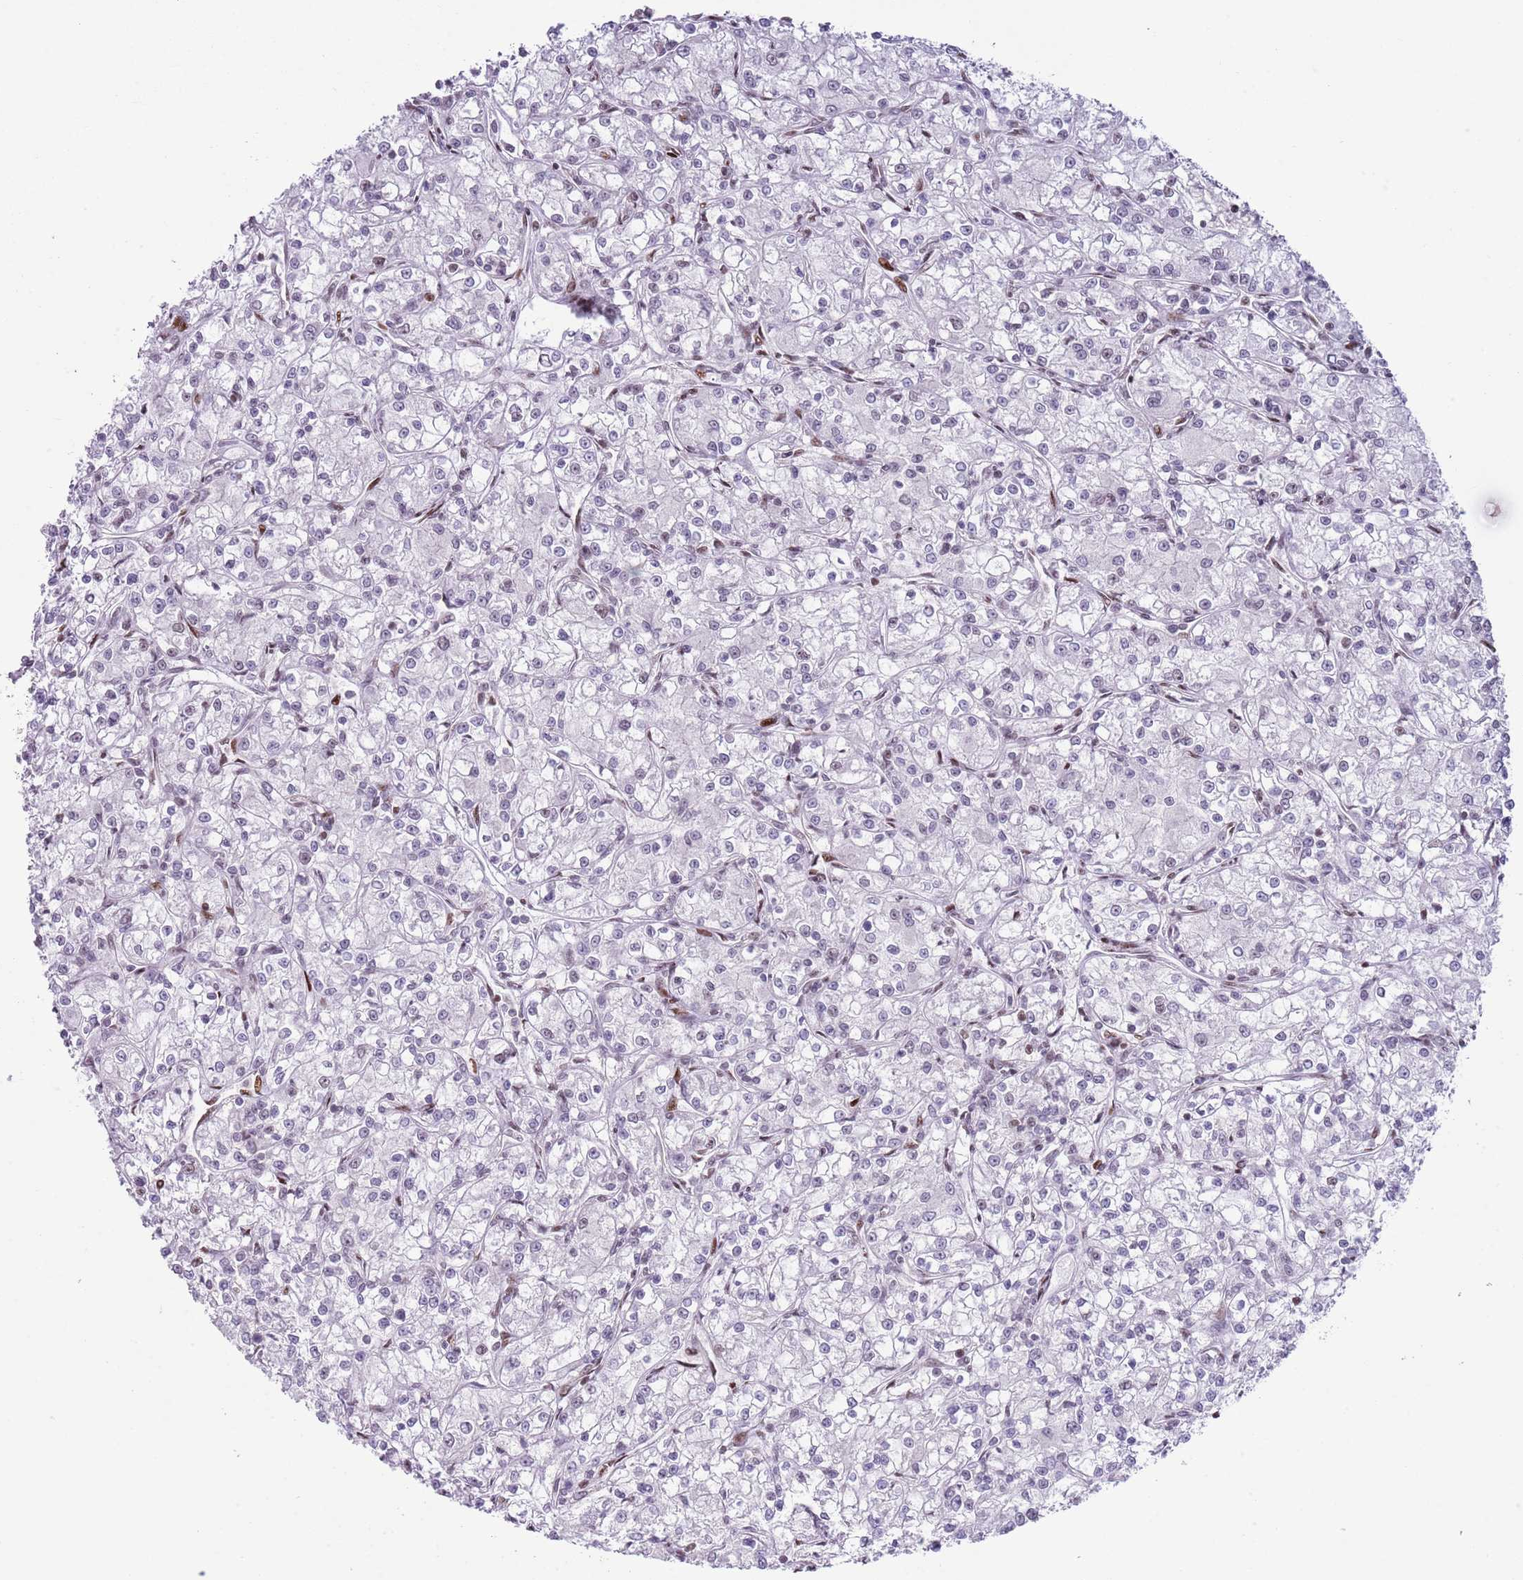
{"staining": {"intensity": "negative", "quantity": "none", "location": "none"}, "tissue": "renal cancer", "cell_type": "Tumor cells", "image_type": "cancer", "snomed": [{"axis": "morphology", "description": "Adenocarcinoma, NOS"}, {"axis": "topography", "description": "Kidney"}], "caption": "Photomicrograph shows no protein staining in tumor cells of adenocarcinoma (renal) tissue.", "gene": "MFSD10", "patient": {"sex": "female", "age": 59}}